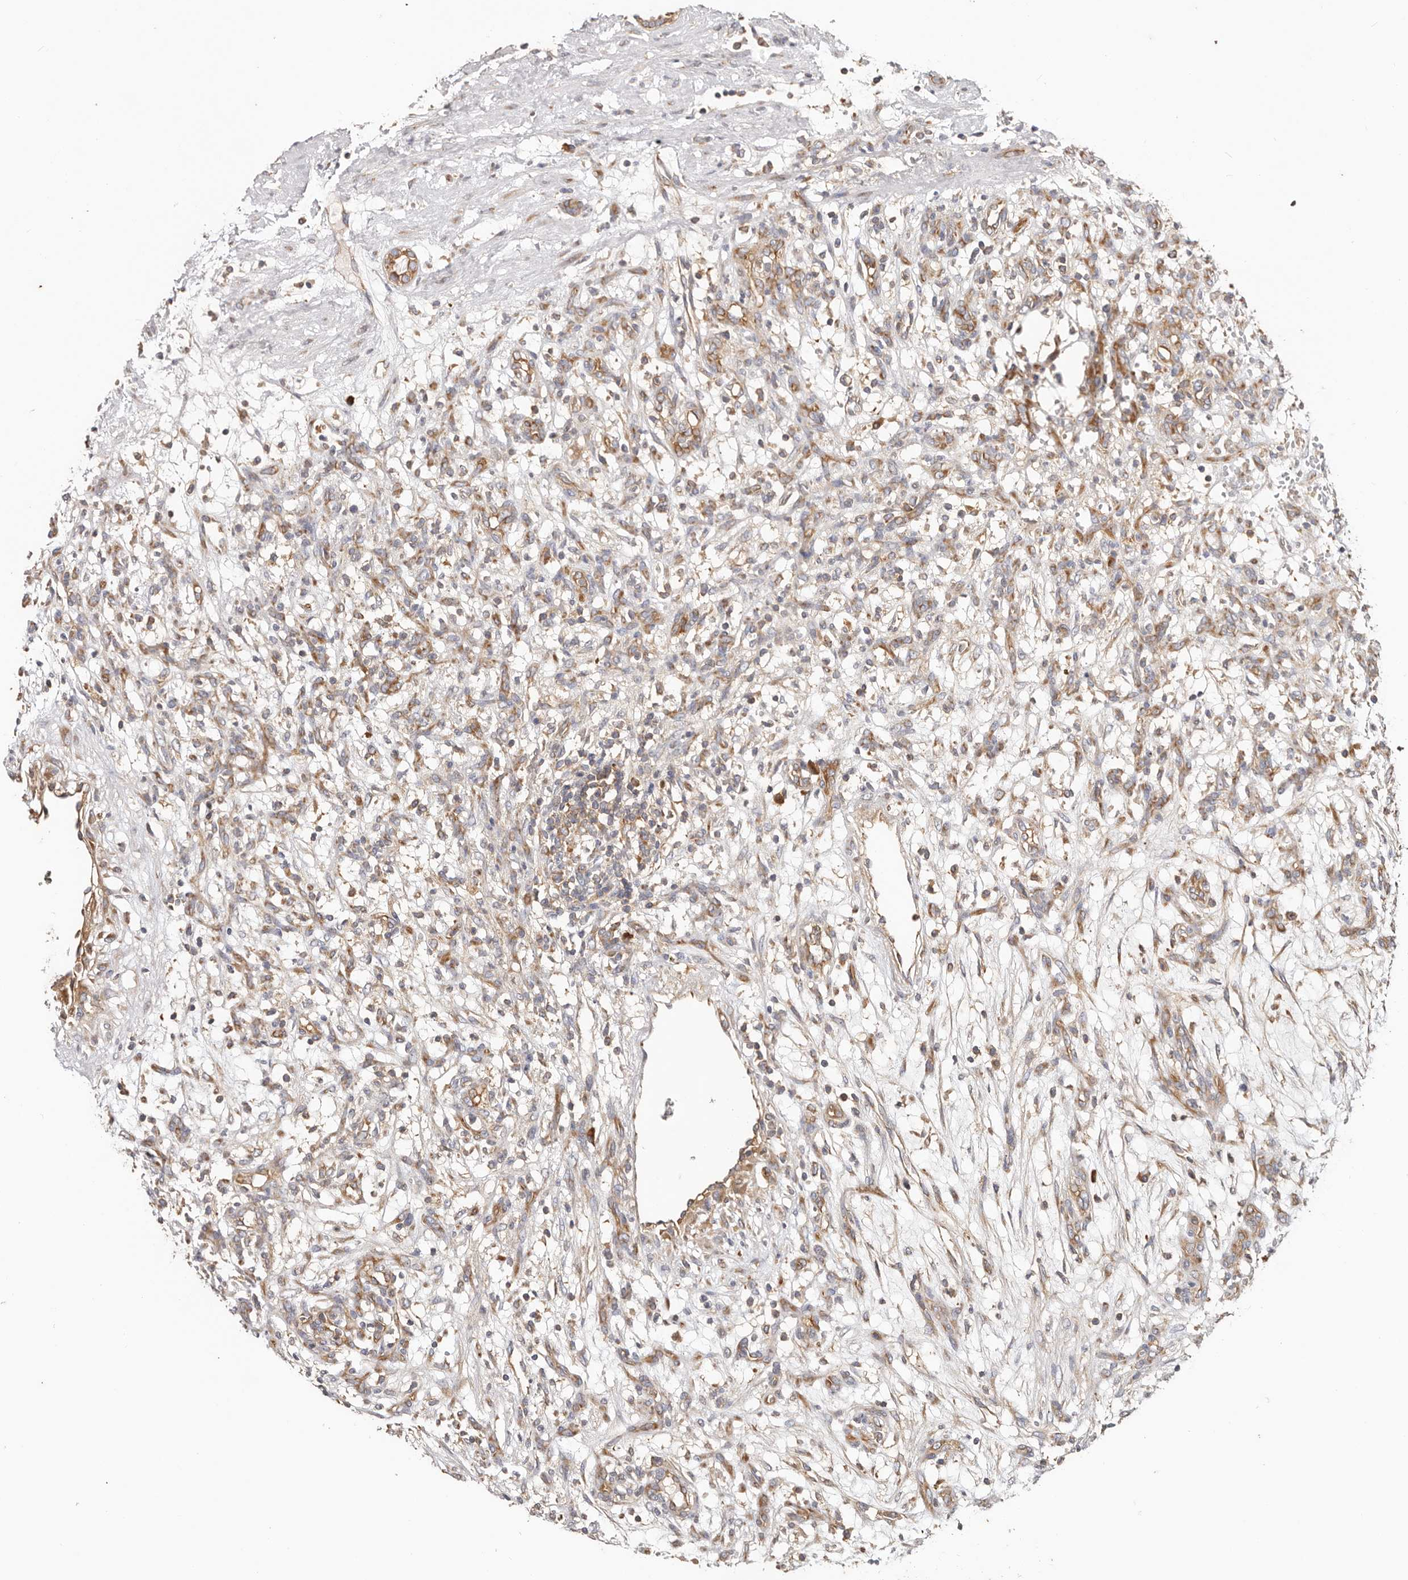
{"staining": {"intensity": "weak", "quantity": "25%-75%", "location": "cytoplasmic/membranous"}, "tissue": "renal cancer", "cell_type": "Tumor cells", "image_type": "cancer", "snomed": [{"axis": "morphology", "description": "Adenocarcinoma, NOS"}, {"axis": "topography", "description": "Kidney"}], "caption": "High-magnification brightfield microscopy of adenocarcinoma (renal) stained with DAB (3,3'-diaminobenzidine) (brown) and counterstained with hematoxylin (blue). tumor cells exhibit weak cytoplasmic/membranous staining is seen in approximately25%-75% of cells.", "gene": "EPRS1", "patient": {"sex": "female", "age": 57}}